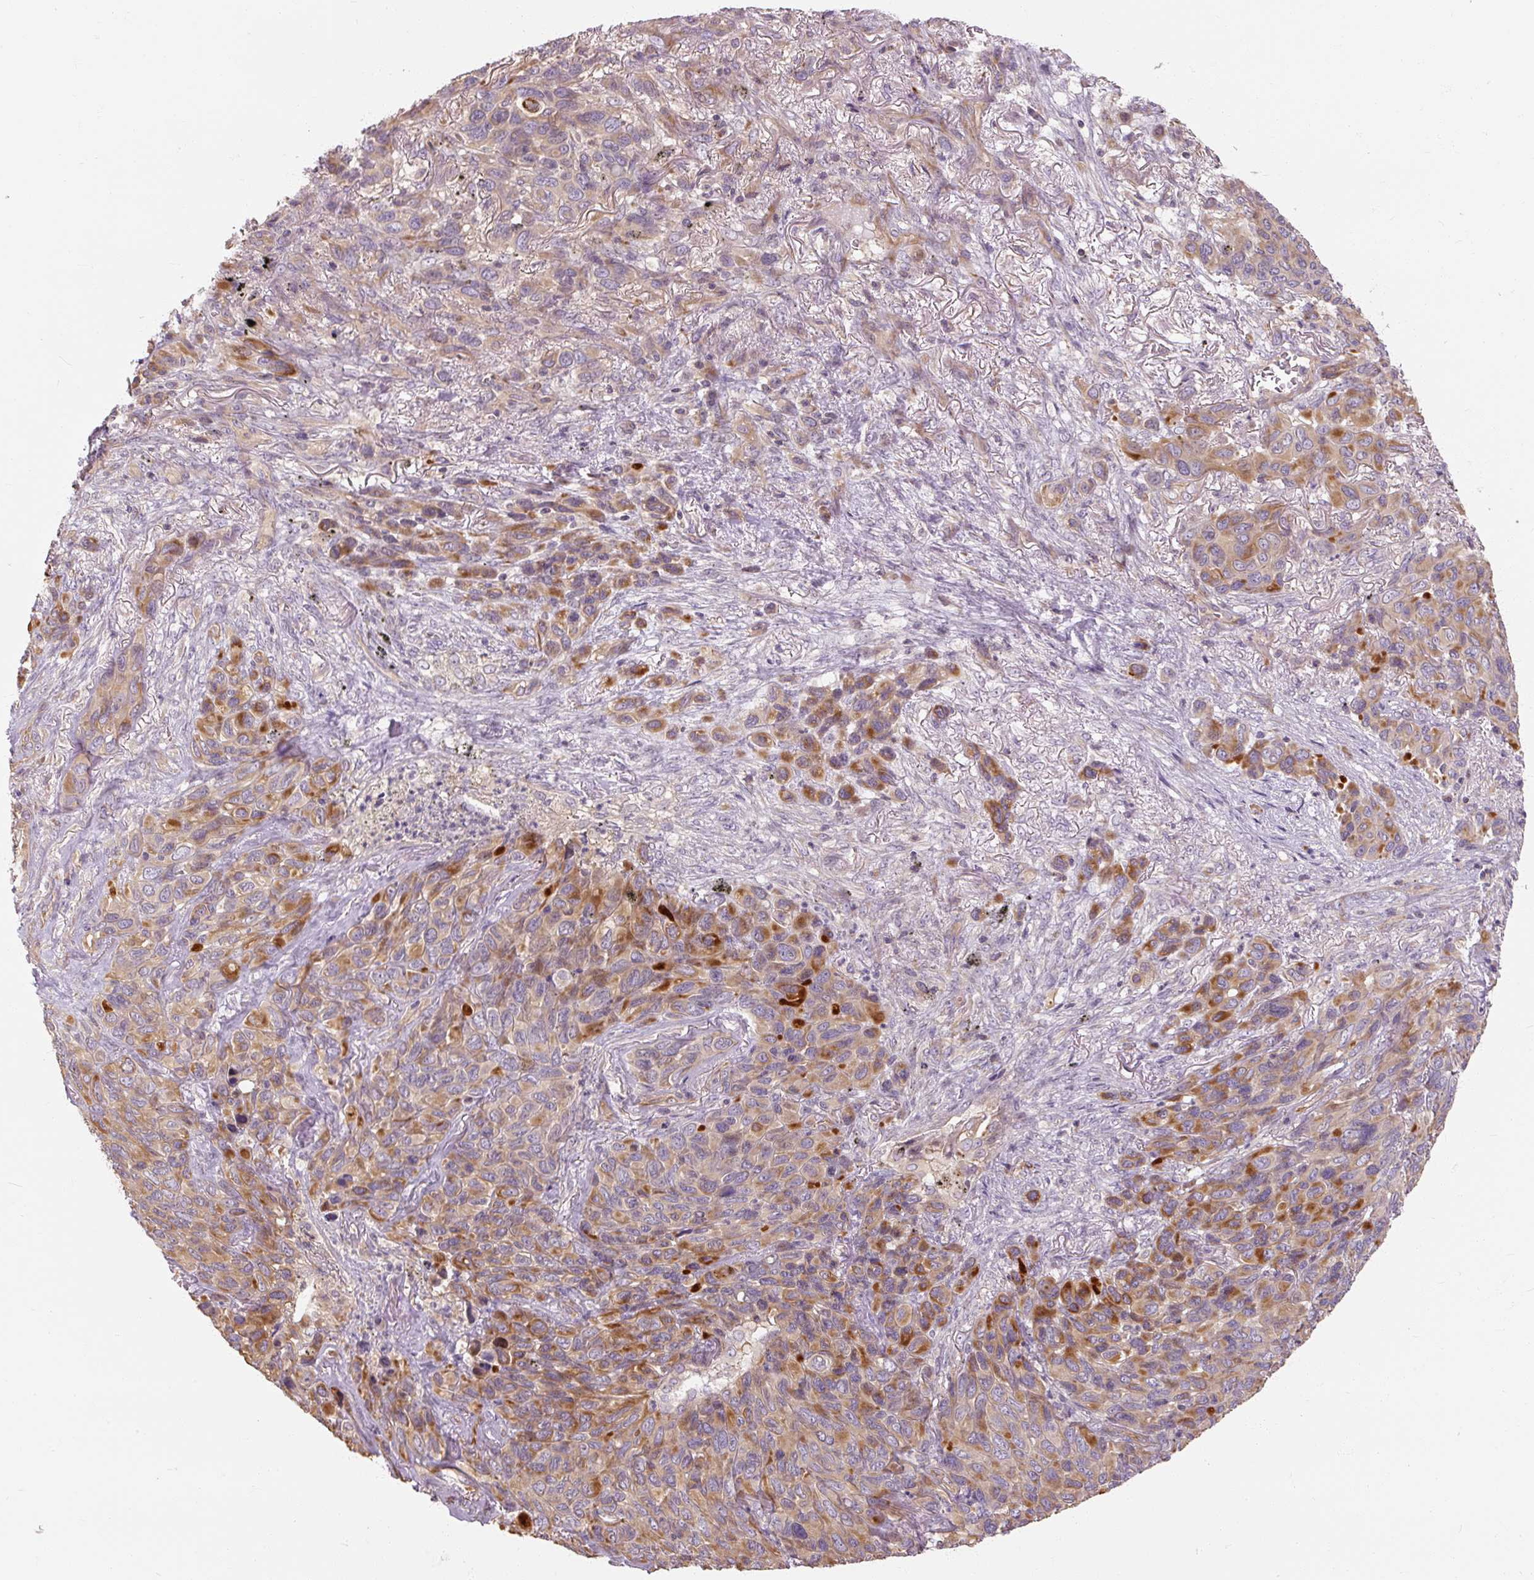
{"staining": {"intensity": "moderate", "quantity": "25%-75%", "location": "cytoplasmic/membranous"}, "tissue": "melanoma", "cell_type": "Tumor cells", "image_type": "cancer", "snomed": [{"axis": "morphology", "description": "Malignant melanoma, Metastatic site"}, {"axis": "topography", "description": "Lung"}], "caption": "Immunohistochemical staining of malignant melanoma (metastatic site) demonstrates medium levels of moderate cytoplasmic/membranous expression in about 25%-75% of tumor cells.", "gene": "RB1CC1", "patient": {"sex": "male", "age": 48}}